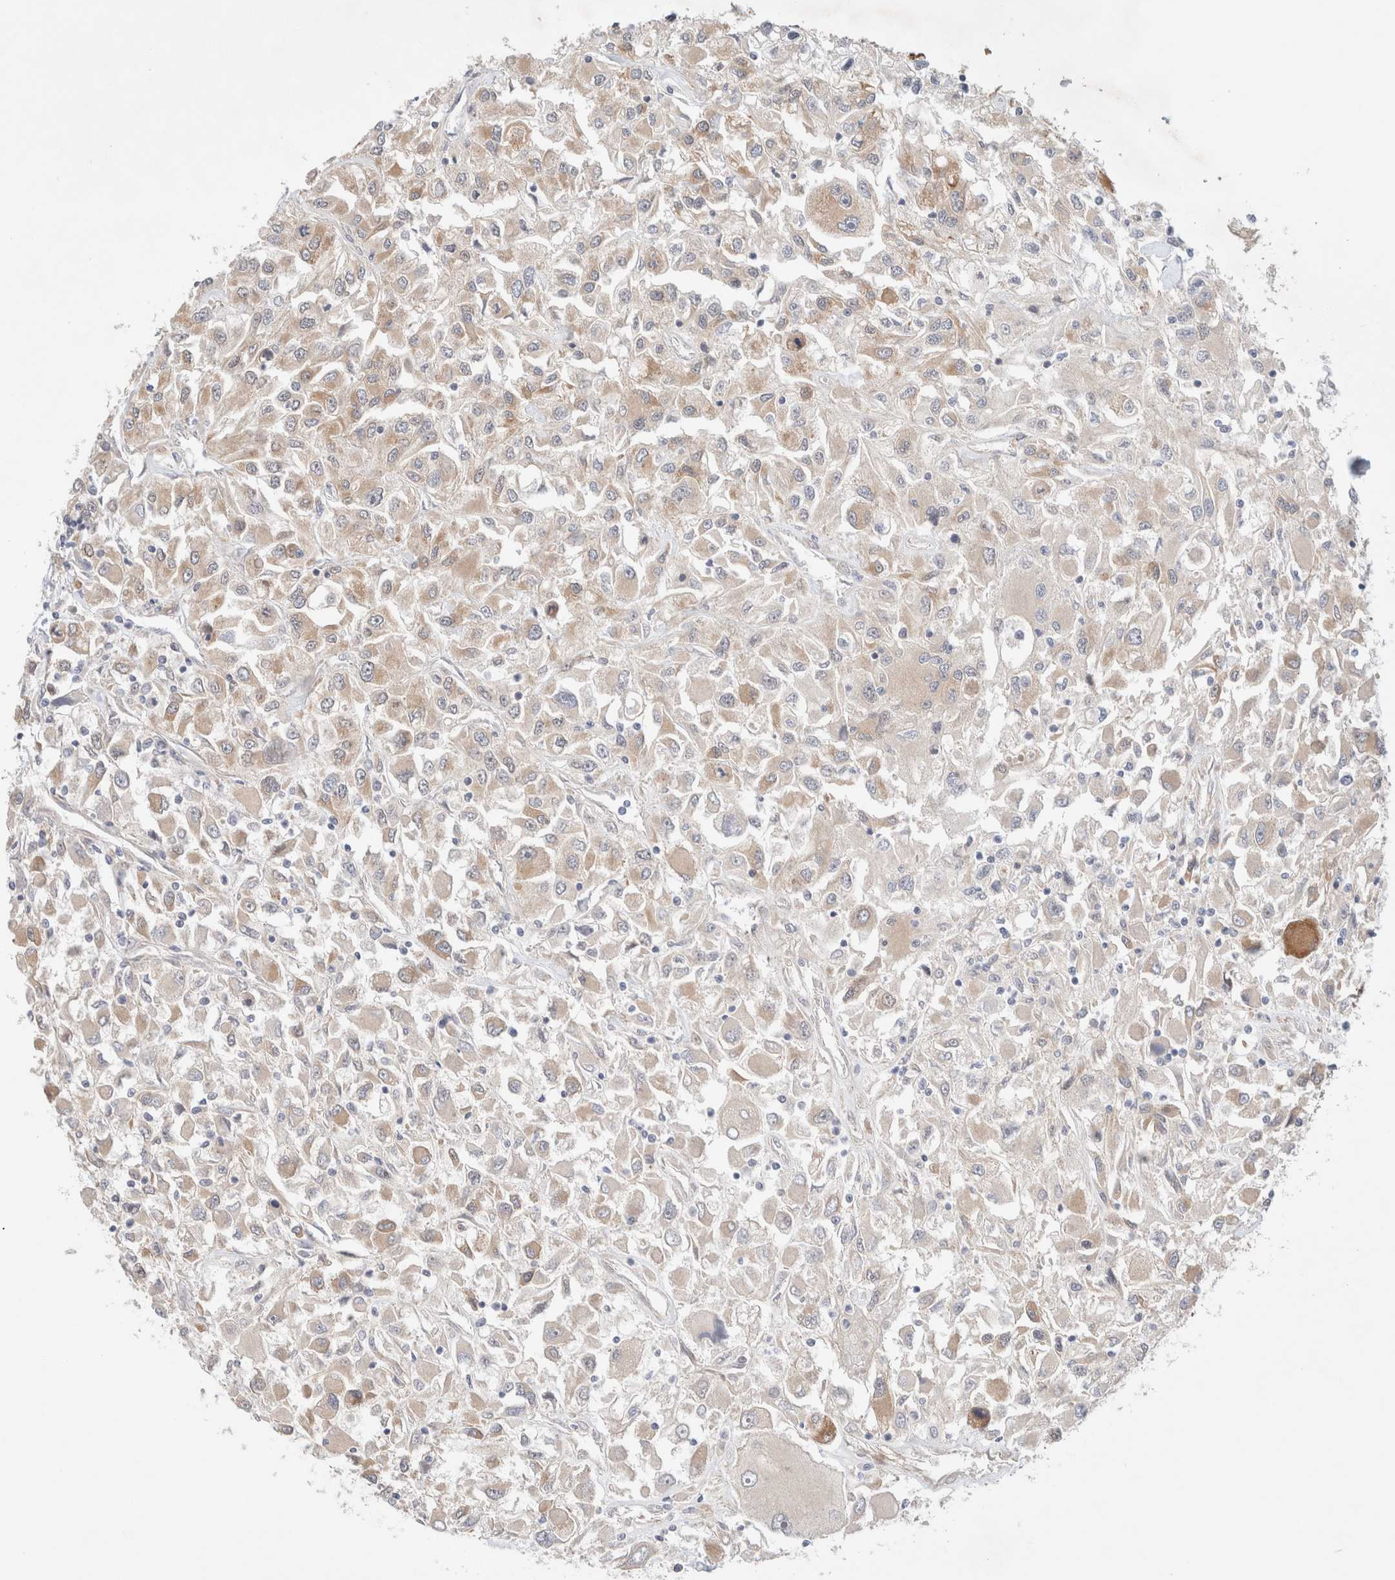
{"staining": {"intensity": "moderate", "quantity": ">75%", "location": "cytoplasmic/membranous"}, "tissue": "renal cancer", "cell_type": "Tumor cells", "image_type": "cancer", "snomed": [{"axis": "morphology", "description": "Adenocarcinoma, NOS"}, {"axis": "topography", "description": "Kidney"}], "caption": "A high-resolution micrograph shows immunohistochemistry staining of renal cancer (adenocarcinoma), which displays moderate cytoplasmic/membranous staining in about >75% of tumor cells. The staining was performed using DAB (3,3'-diaminobenzidine), with brown indicating positive protein expression. Nuclei are stained blue with hematoxylin.", "gene": "RRP15", "patient": {"sex": "female", "age": 52}}